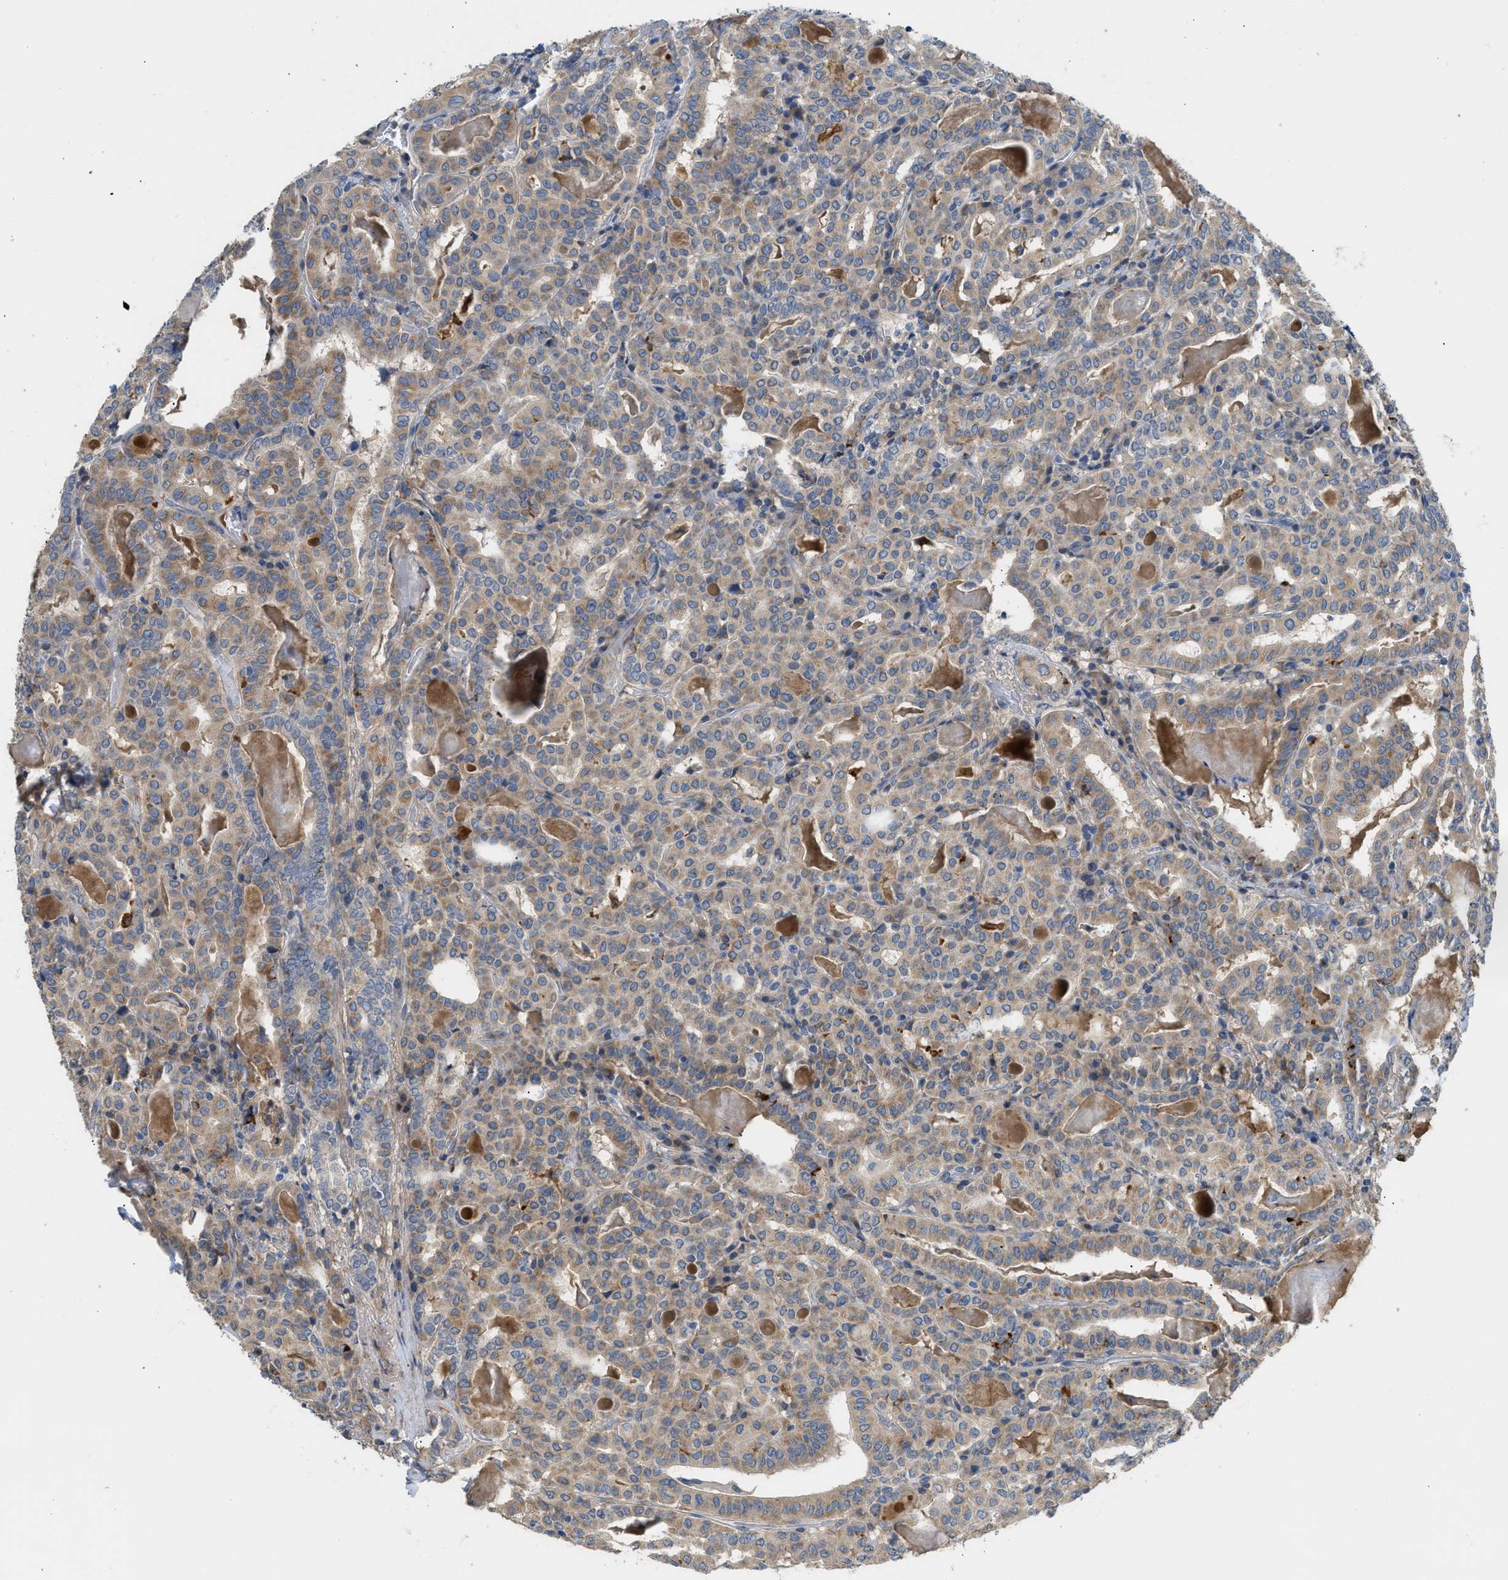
{"staining": {"intensity": "moderate", "quantity": "25%-75%", "location": "cytoplasmic/membranous"}, "tissue": "thyroid cancer", "cell_type": "Tumor cells", "image_type": "cancer", "snomed": [{"axis": "morphology", "description": "Papillary adenocarcinoma, NOS"}, {"axis": "topography", "description": "Thyroid gland"}], "caption": "Thyroid cancer (papillary adenocarcinoma) stained with IHC exhibits moderate cytoplasmic/membranous expression in about 25%-75% of tumor cells.", "gene": "RHBDF2", "patient": {"sex": "female", "age": 42}}